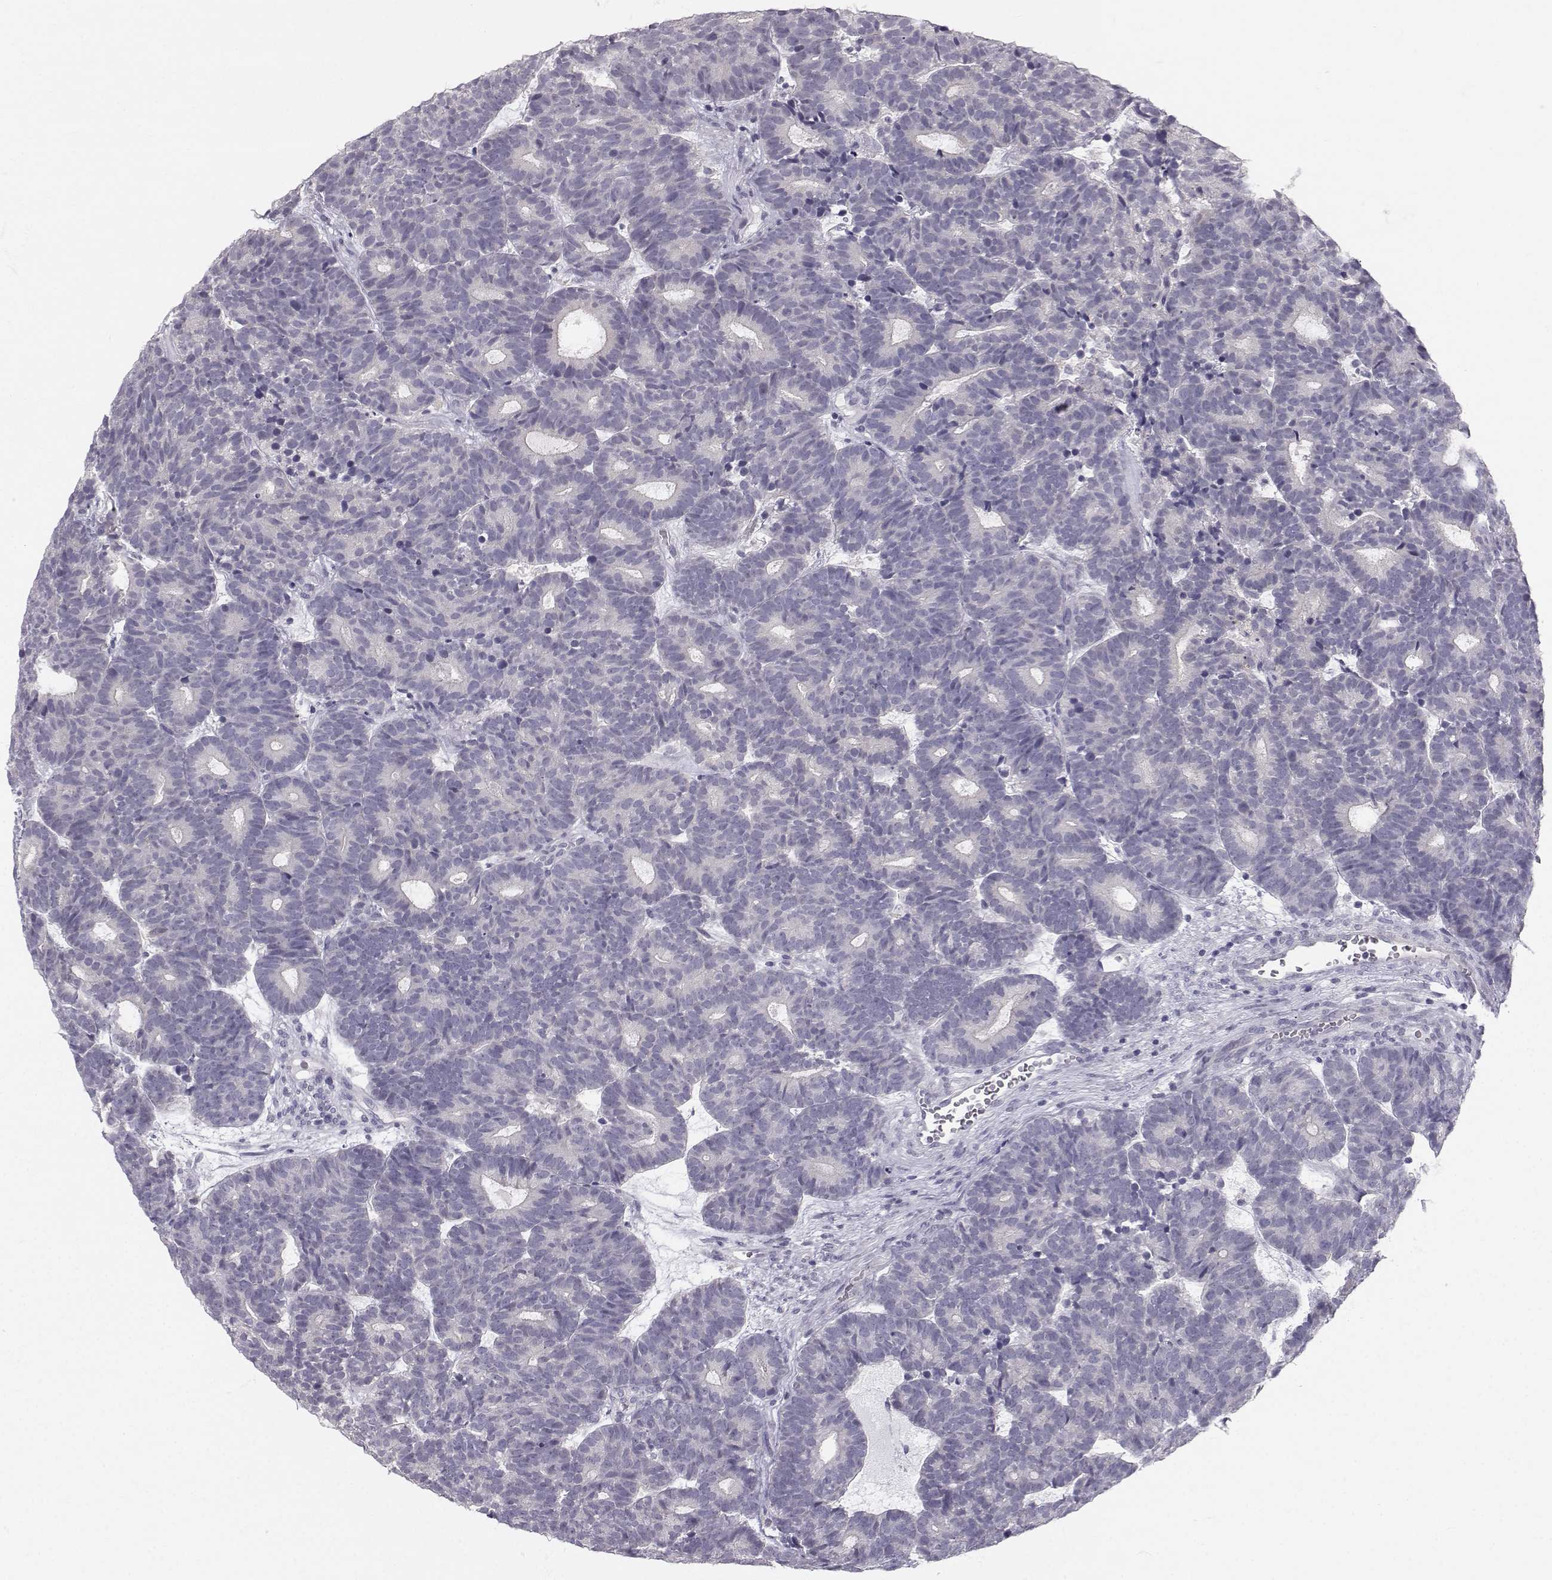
{"staining": {"intensity": "negative", "quantity": "none", "location": "none"}, "tissue": "head and neck cancer", "cell_type": "Tumor cells", "image_type": "cancer", "snomed": [{"axis": "morphology", "description": "Adenocarcinoma, NOS"}, {"axis": "topography", "description": "Head-Neck"}], "caption": "Head and neck cancer stained for a protein using IHC reveals no staining tumor cells.", "gene": "ZNF185", "patient": {"sex": "female", "age": 81}}